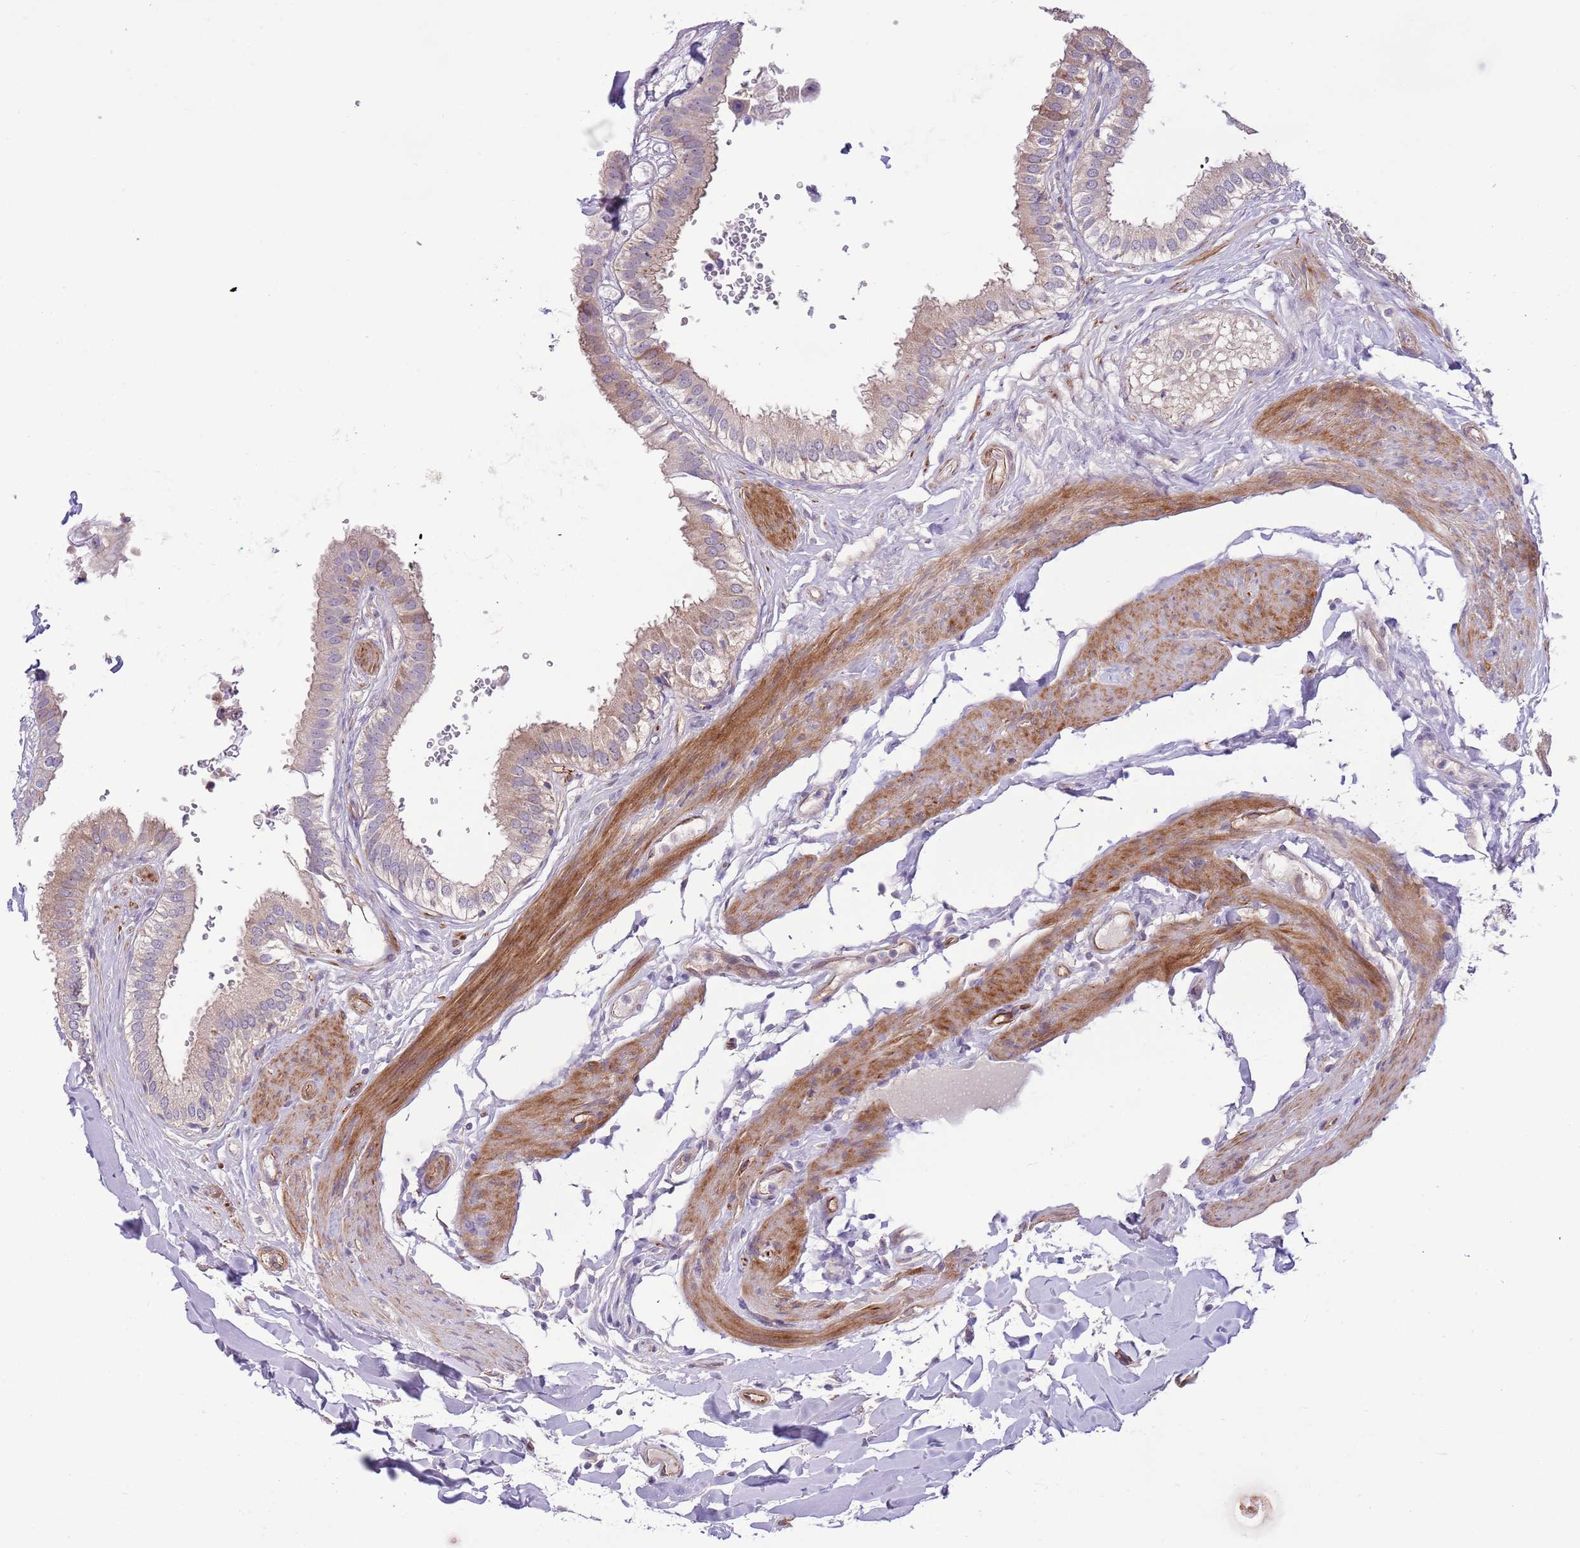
{"staining": {"intensity": "weak", "quantity": "25%-75%", "location": "cytoplasmic/membranous"}, "tissue": "gallbladder", "cell_type": "Glandular cells", "image_type": "normal", "snomed": [{"axis": "morphology", "description": "Normal tissue, NOS"}, {"axis": "topography", "description": "Gallbladder"}], "caption": "This histopathology image exhibits IHC staining of normal gallbladder, with low weak cytoplasmic/membranous staining in about 25%-75% of glandular cells.", "gene": "GAS2L3", "patient": {"sex": "female", "age": 61}}